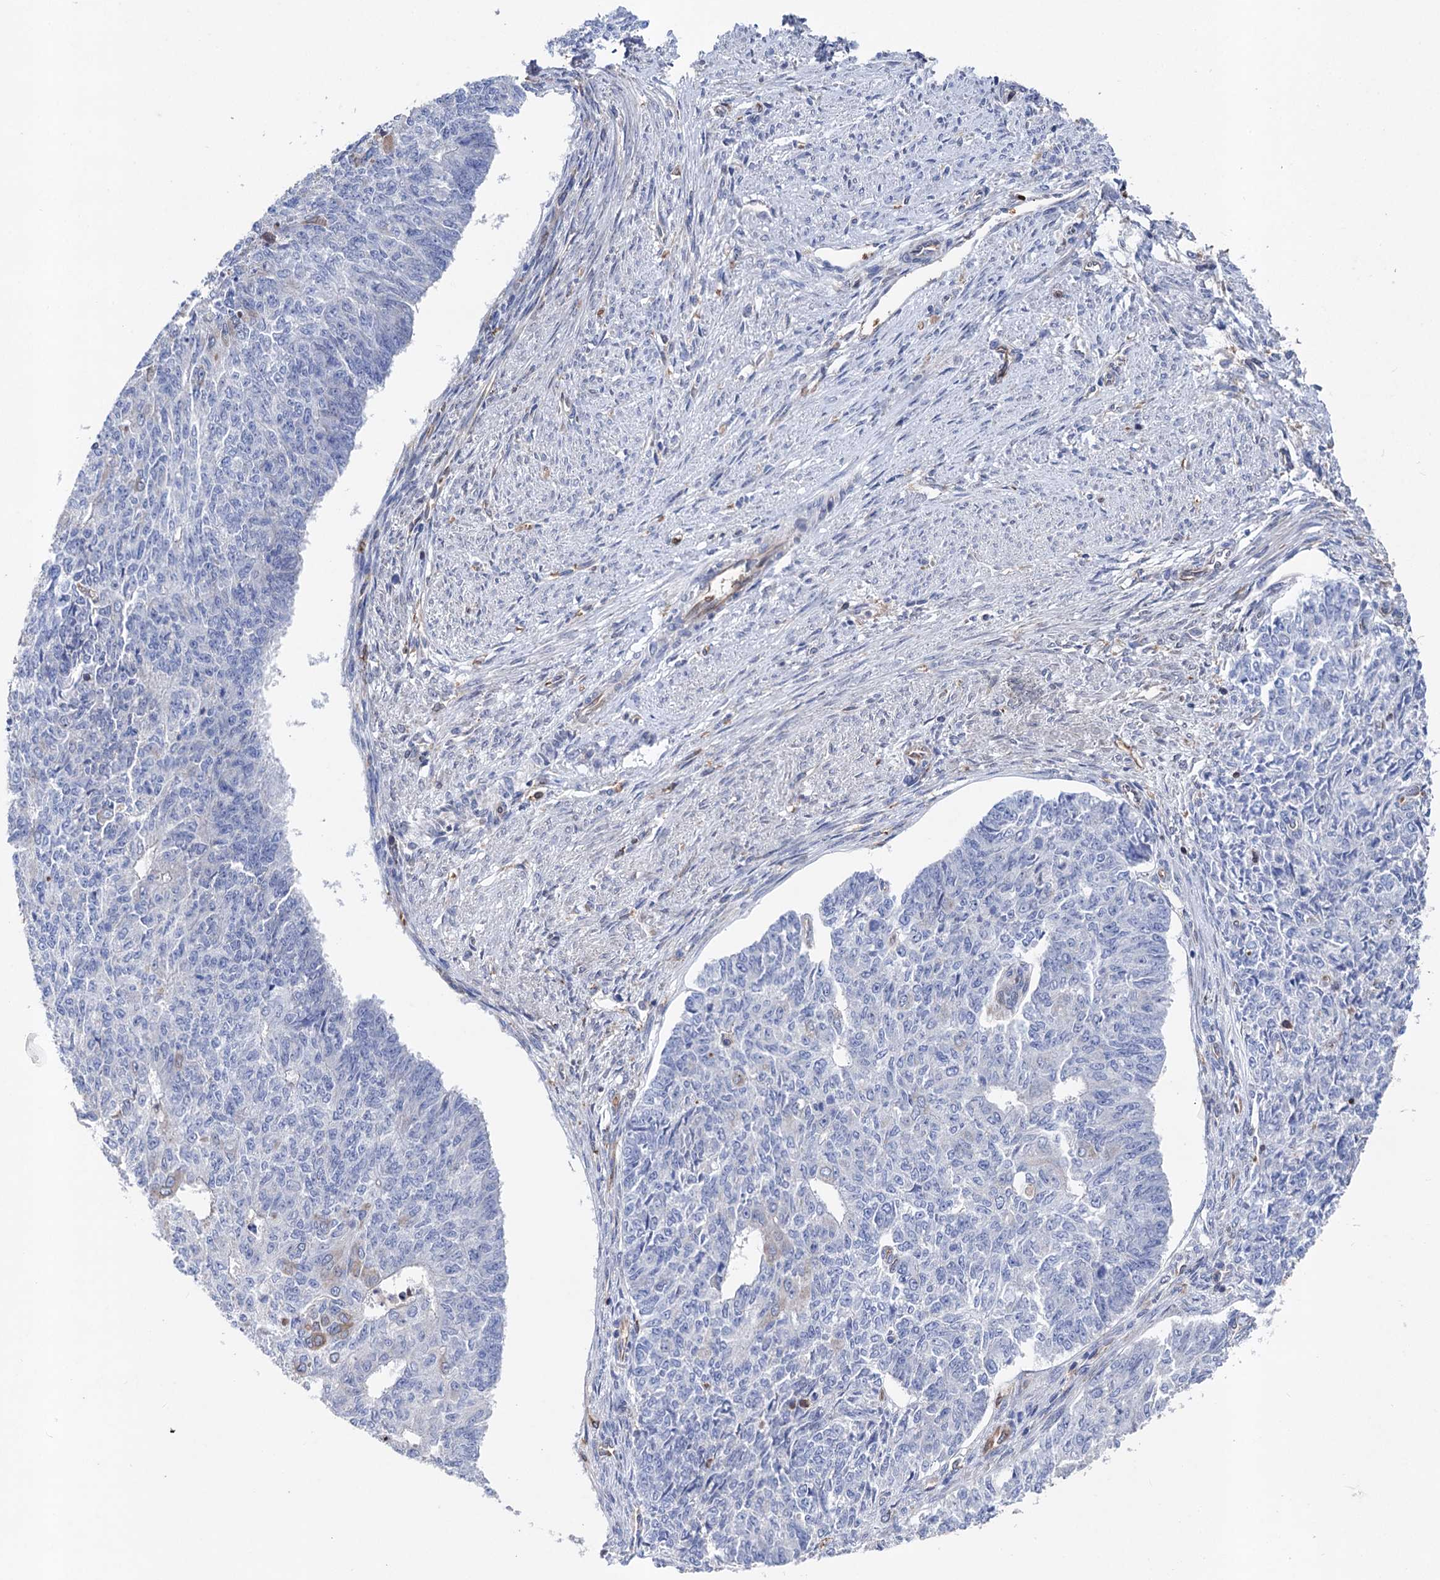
{"staining": {"intensity": "negative", "quantity": "none", "location": "none"}, "tissue": "endometrial cancer", "cell_type": "Tumor cells", "image_type": "cancer", "snomed": [{"axis": "morphology", "description": "Adenocarcinoma, NOS"}, {"axis": "topography", "description": "Endometrium"}], "caption": "An immunohistochemistry (IHC) image of adenocarcinoma (endometrial) is shown. There is no staining in tumor cells of adenocarcinoma (endometrial).", "gene": "STING1", "patient": {"sex": "female", "age": 32}}